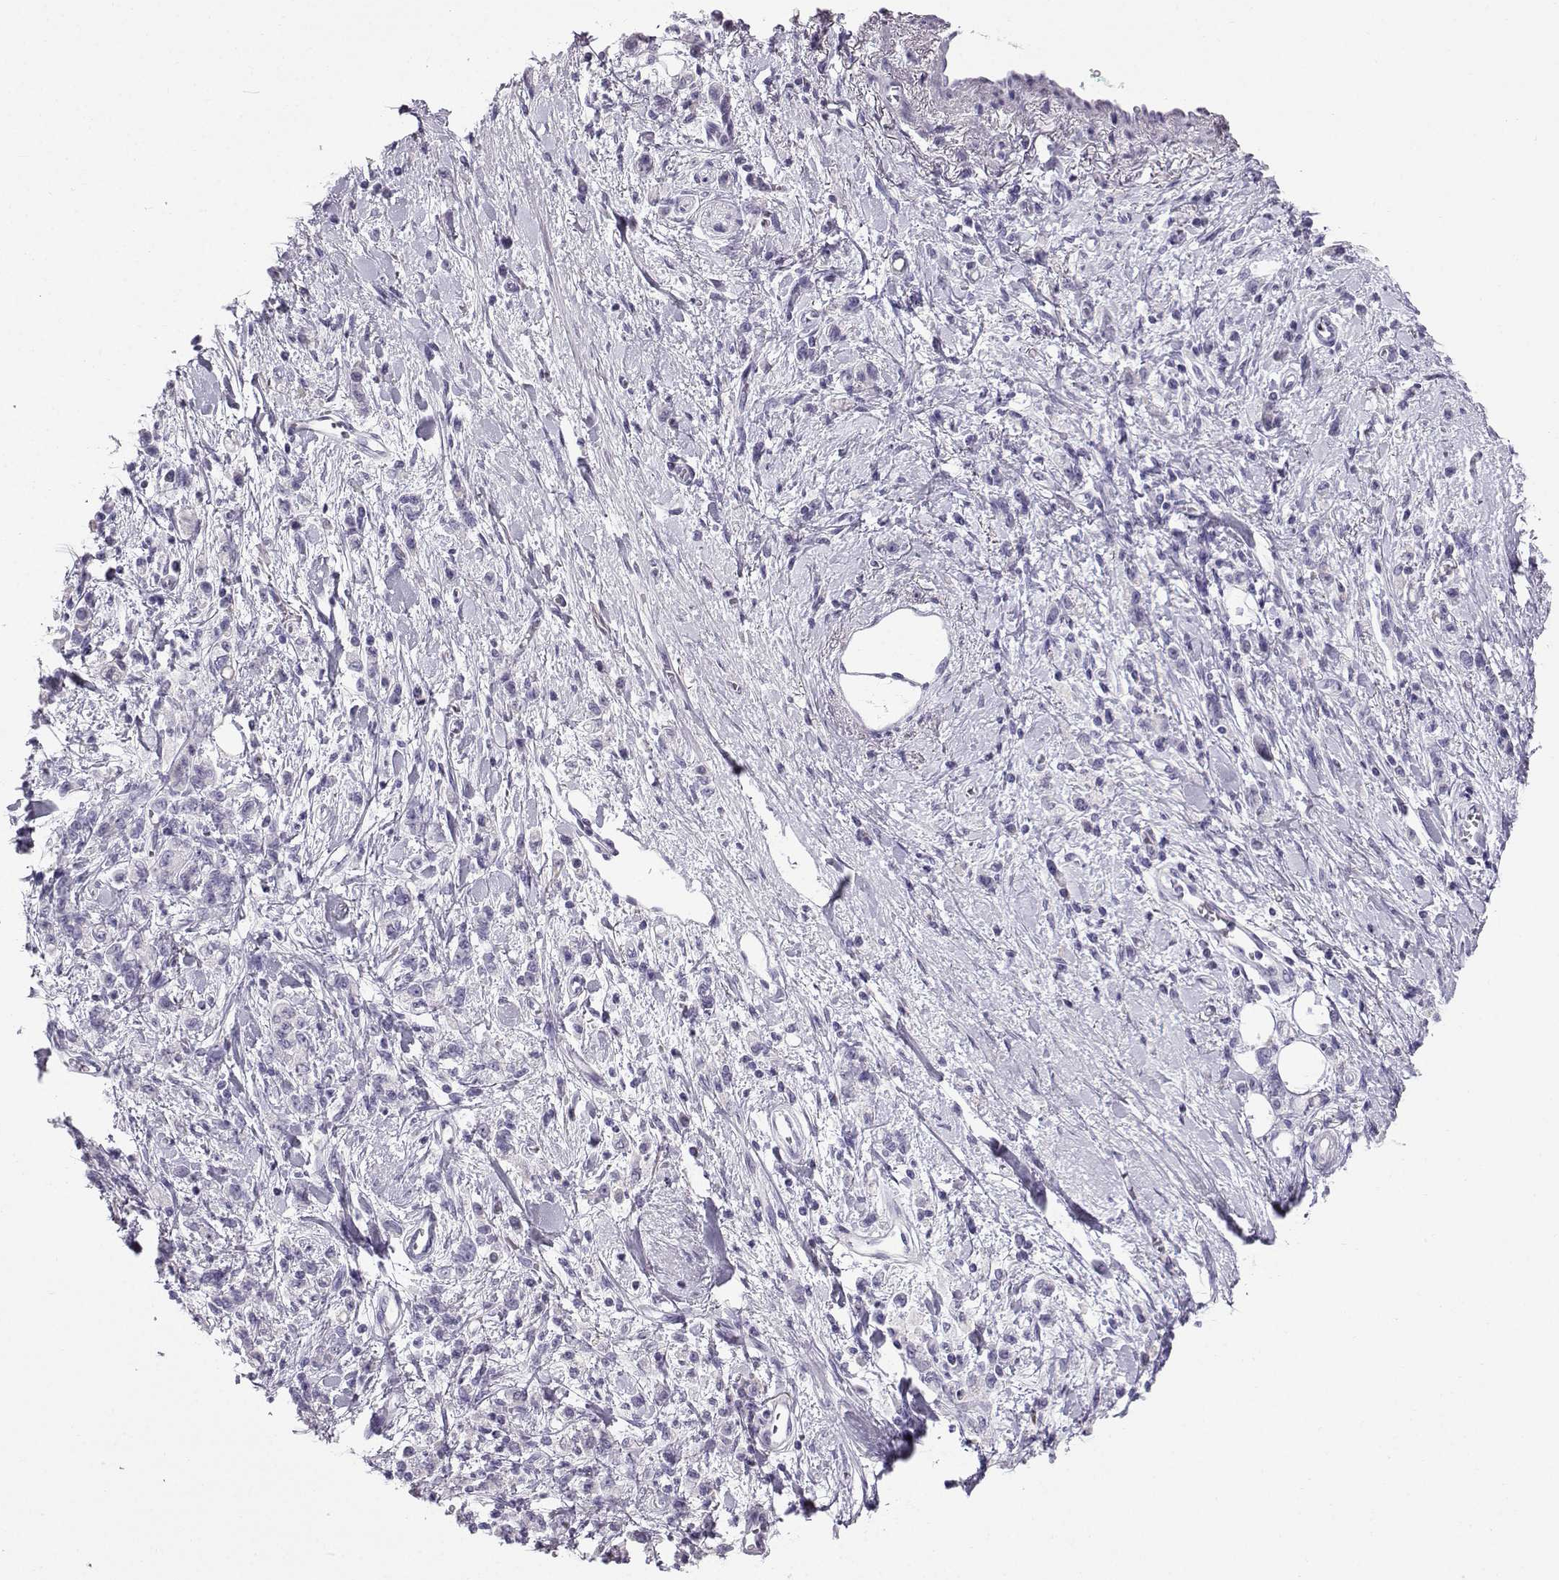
{"staining": {"intensity": "negative", "quantity": "none", "location": "none"}, "tissue": "stomach cancer", "cell_type": "Tumor cells", "image_type": "cancer", "snomed": [{"axis": "morphology", "description": "Adenocarcinoma, NOS"}, {"axis": "topography", "description": "Stomach"}], "caption": "A histopathology image of human stomach cancer is negative for staining in tumor cells.", "gene": "ZBTB8B", "patient": {"sex": "male", "age": 77}}